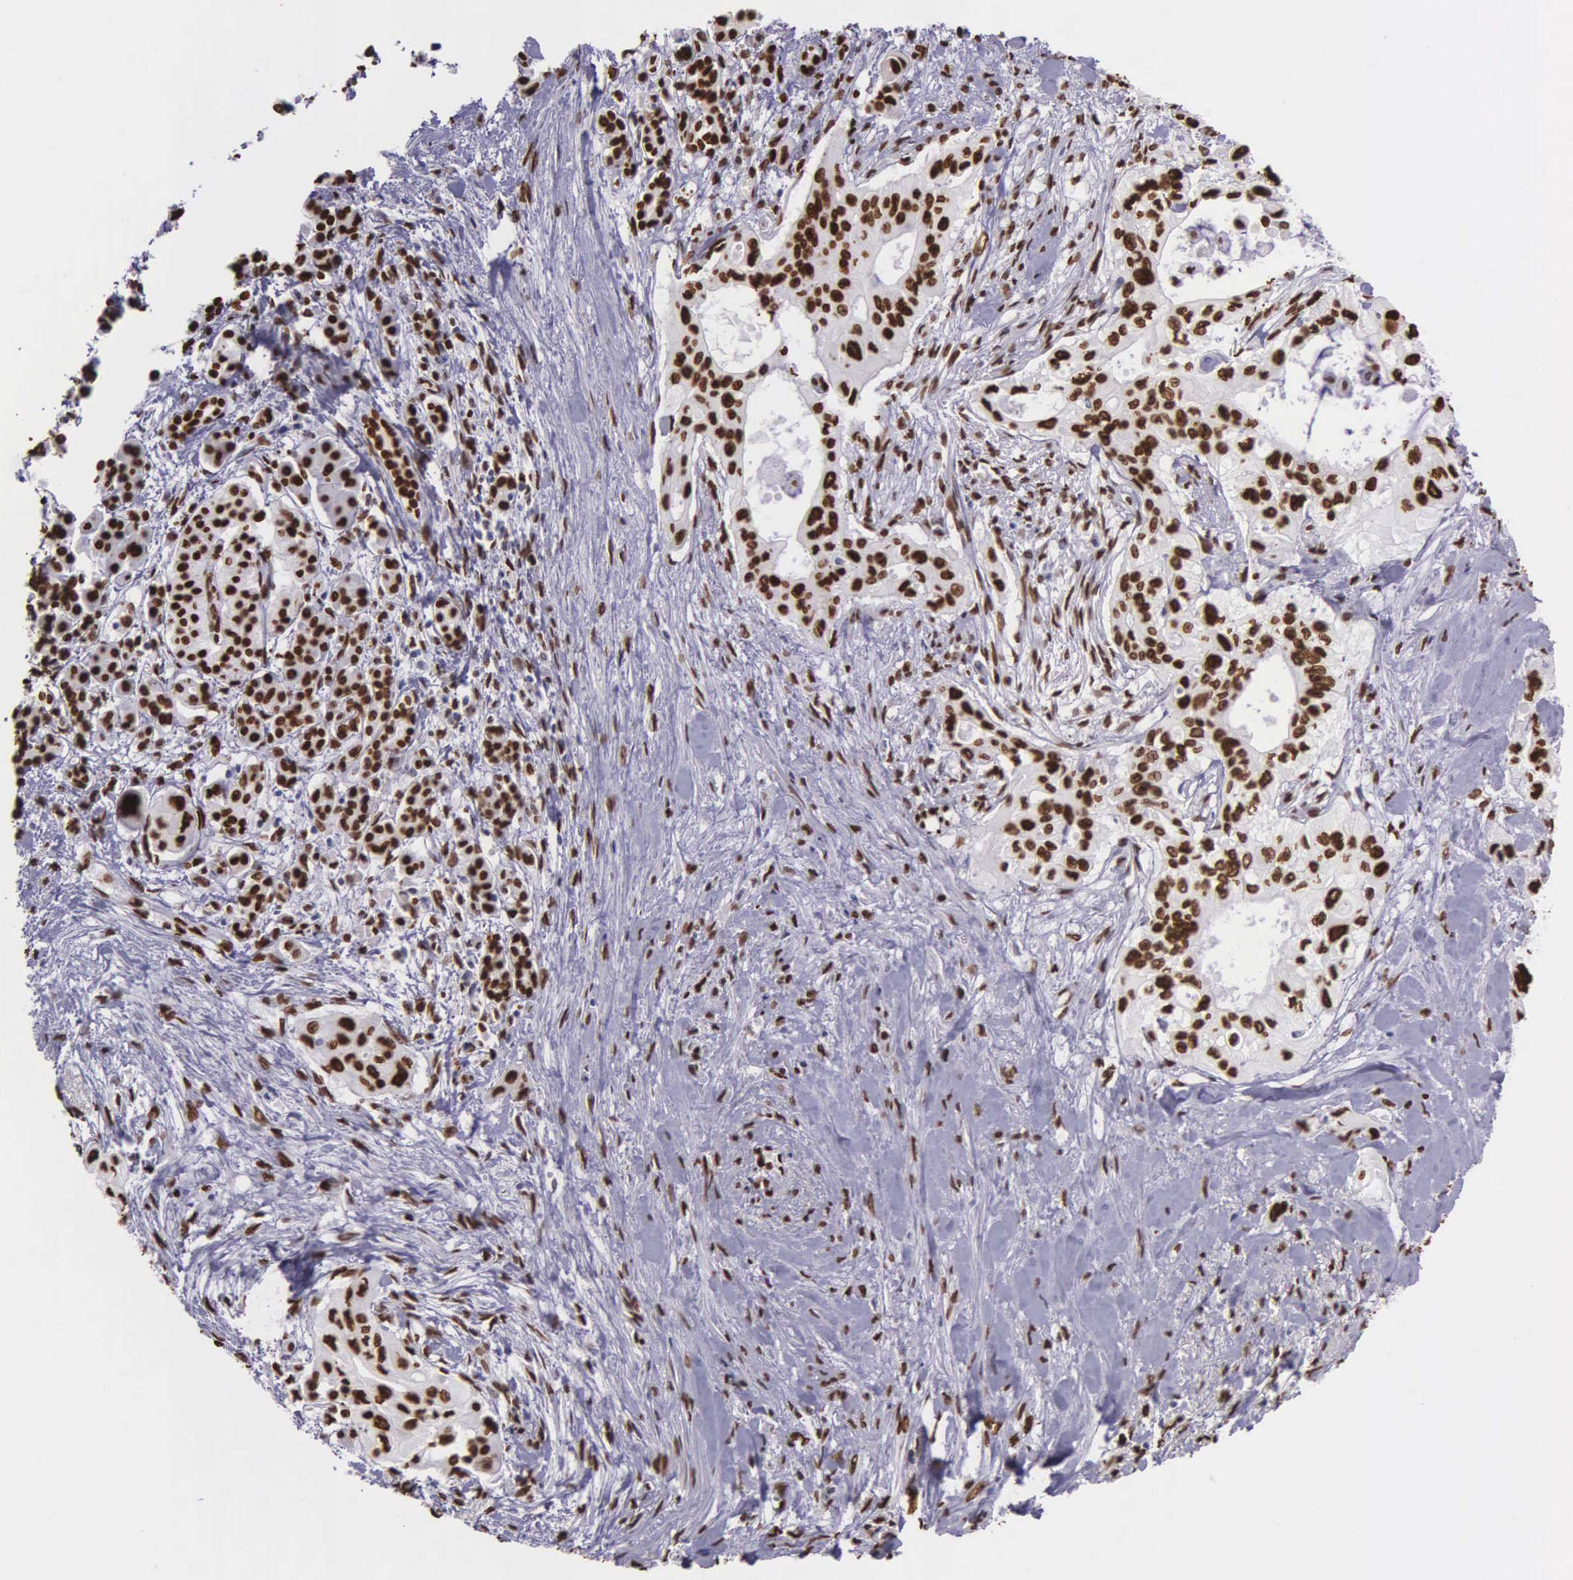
{"staining": {"intensity": "strong", "quantity": ">75%", "location": "nuclear"}, "tissue": "pancreatic cancer", "cell_type": "Tumor cells", "image_type": "cancer", "snomed": [{"axis": "morphology", "description": "Adenocarcinoma, NOS"}, {"axis": "topography", "description": "Pancreas"}], "caption": "The immunohistochemical stain shows strong nuclear positivity in tumor cells of pancreatic cancer (adenocarcinoma) tissue.", "gene": "H1-0", "patient": {"sex": "male", "age": 77}}